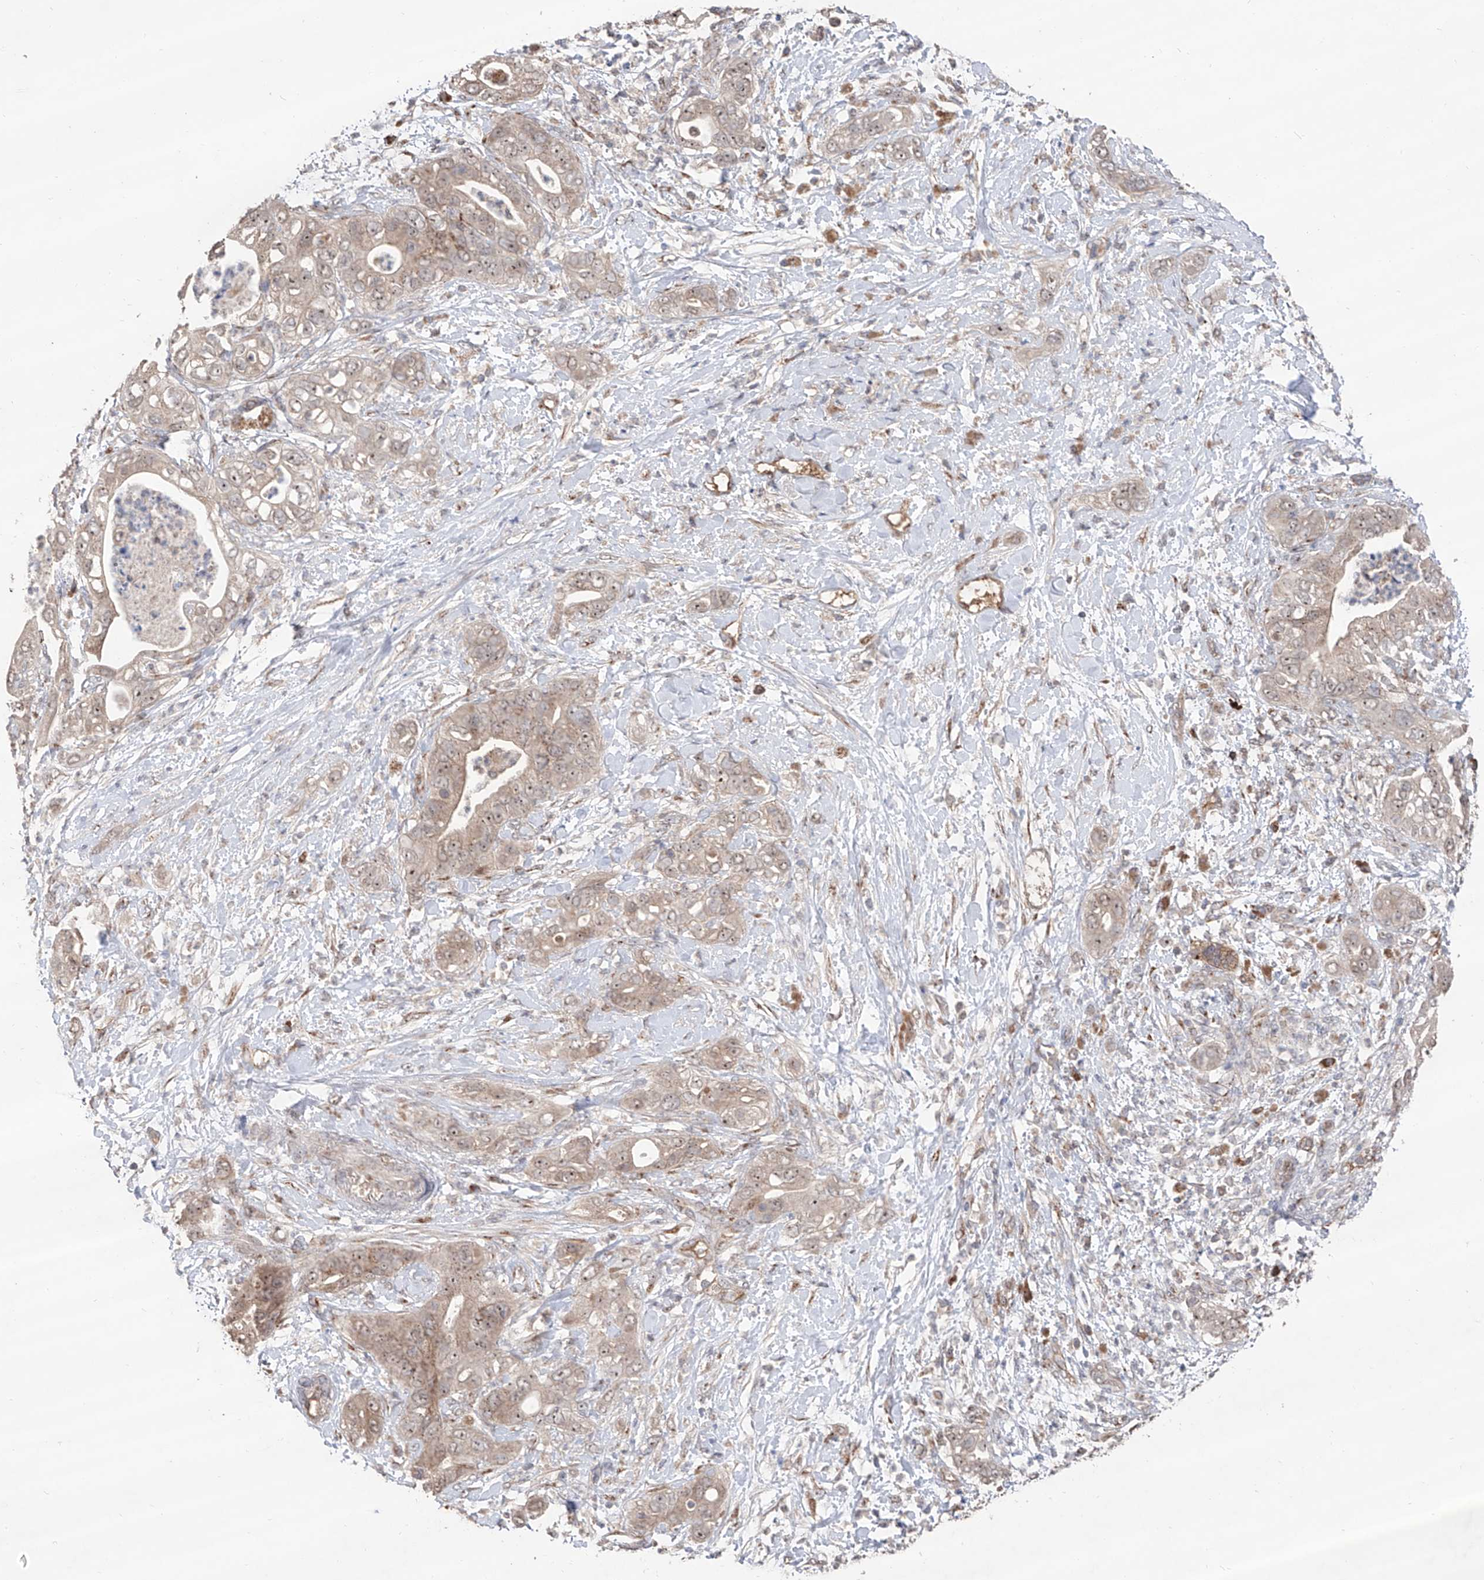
{"staining": {"intensity": "weak", "quantity": ">75%", "location": "cytoplasmic/membranous,nuclear"}, "tissue": "pancreatic cancer", "cell_type": "Tumor cells", "image_type": "cancer", "snomed": [{"axis": "morphology", "description": "Adenocarcinoma, NOS"}, {"axis": "topography", "description": "Pancreas"}], "caption": "Human pancreatic adenocarcinoma stained for a protein (brown) reveals weak cytoplasmic/membranous and nuclear positive staining in approximately >75% of tumor cells.", "gene": "EDN1", "patient": {"sex": "female", "age": 78}}